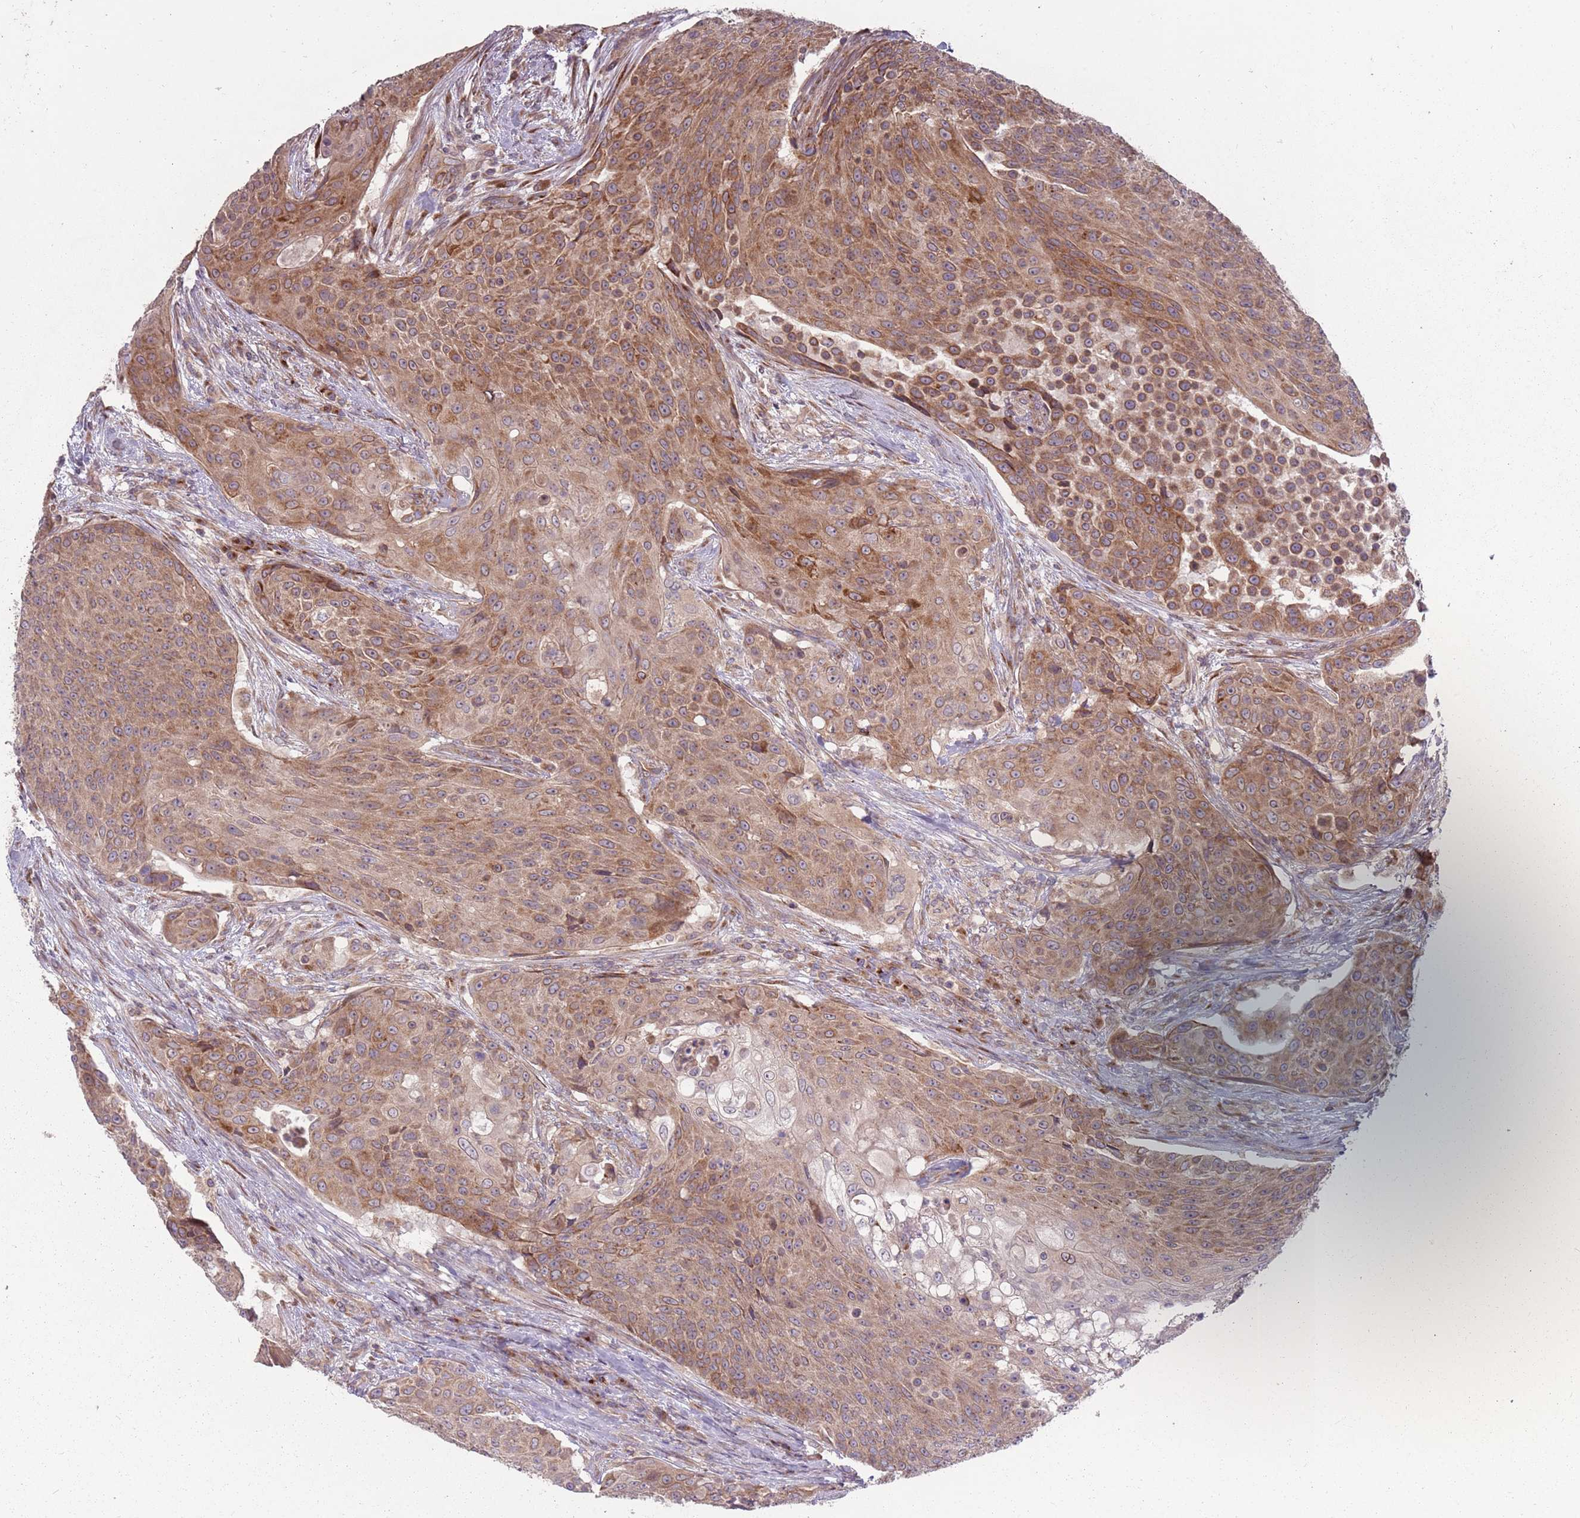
{"staining": {"intensity": "moderate", "quantity": ">75%", "location": "cytoplasmic/membranous"}, "tissue": "urothelial cancer", "cell_type": "Tumor cells", "image_type": "cancer", "snomed": [{"axis": "morphology", "description": "Urothelial carcinoma, High grade"}, {"axis": "topography", "description": "Urinary bladder"}], "caption": "IHC of urothelial carcinoma (high-grade) demonstrates medium levels of moderate cytoplasmic/membranous positivity in approximately >75% of tumor cells. The staining was performed using DAB, with brown indicating positive protein expression. Nuclei are stained blue with hematoxylin.", "gene": "PLD6", "patient": {"sex": "female", "age": 63}}